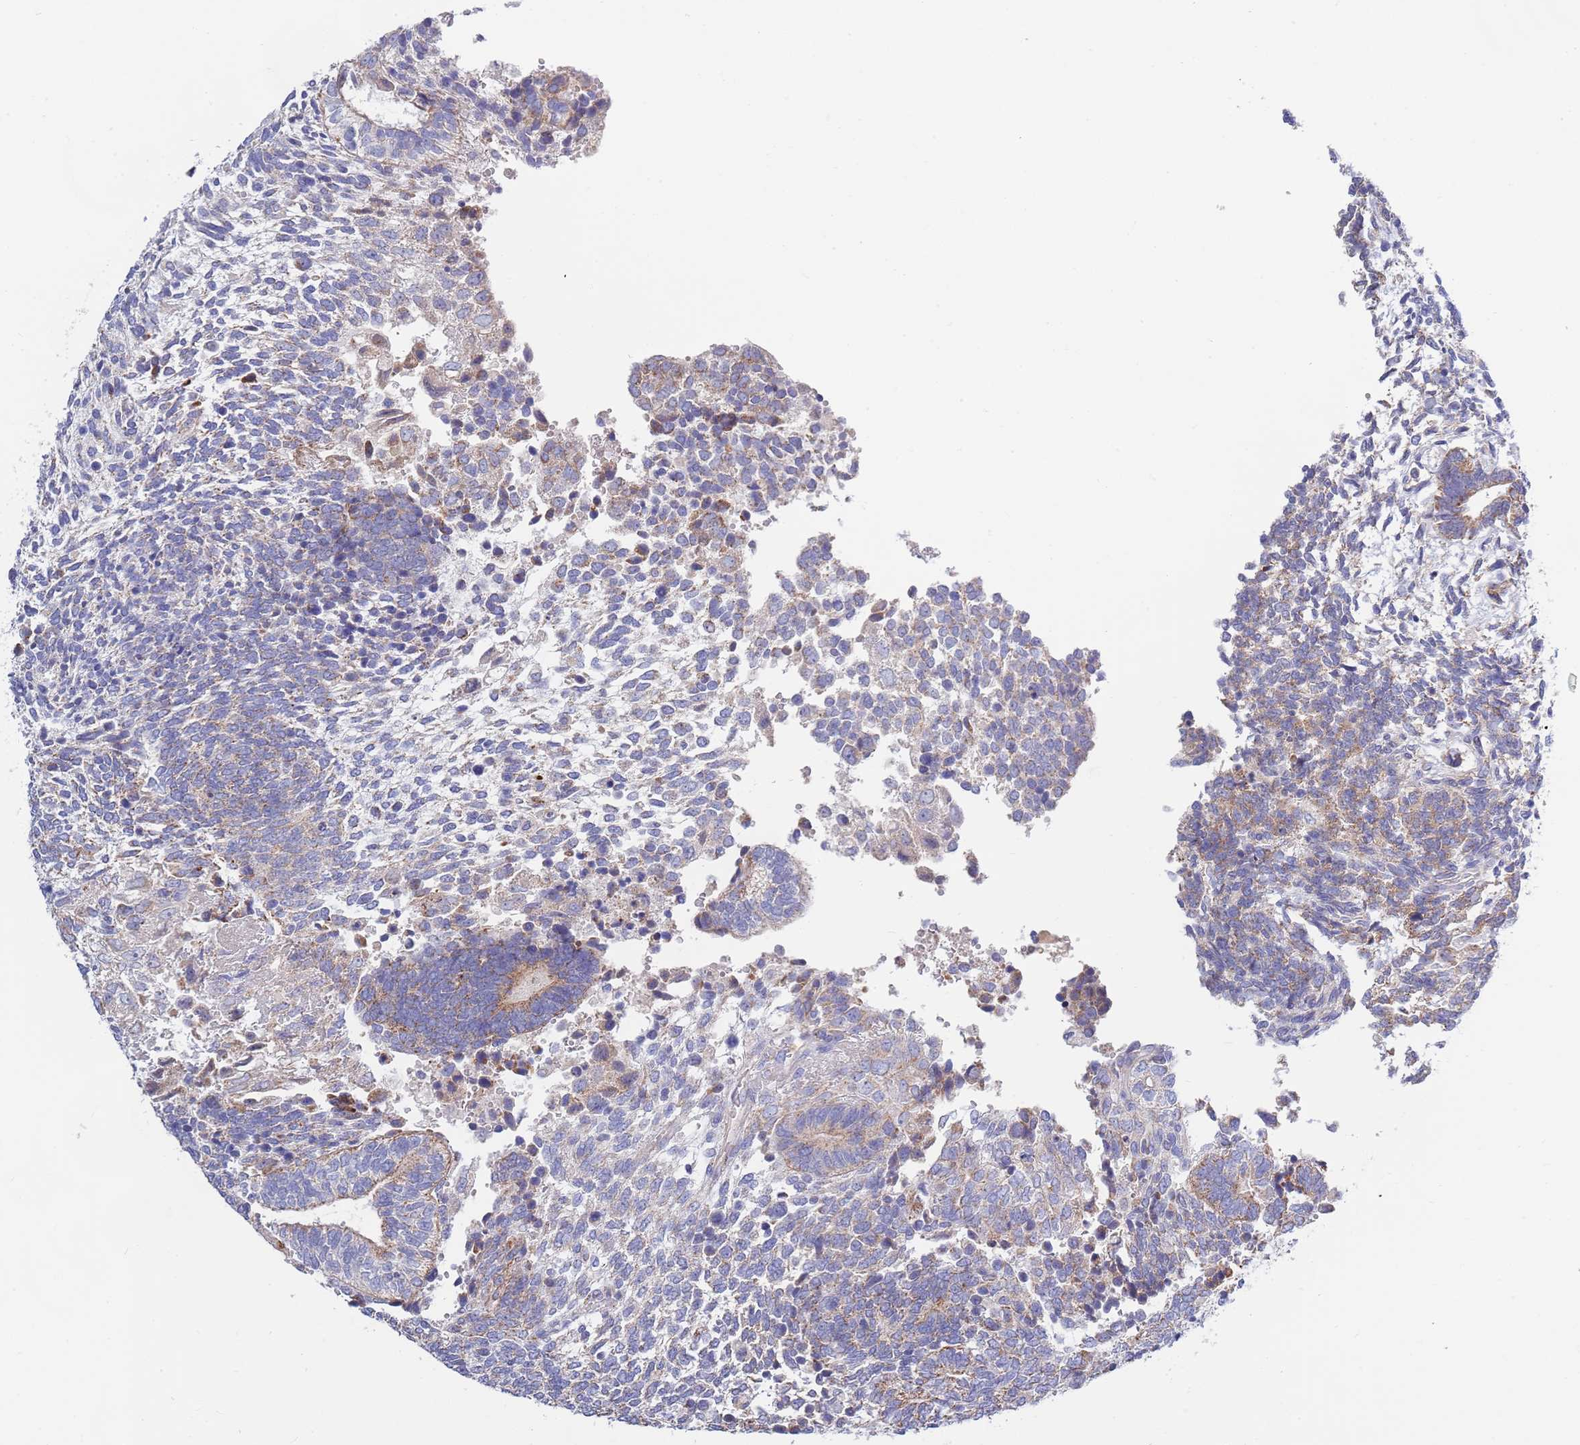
{"staining": {"intensity": "moderate", "quantity": "<25%", "location": "cytoplasmic/membranous"}, "tissue": "testis cancer", "cell_type": "Tumor cells", "image_type": "cancer", "snomed": [{"axis": "morphology", "description": "Carcinoma, Embryonal, NOS"}, {"axis": "topography", "description": "Testis"}], "caption": "Immunohistochemical staining of human testis cancer reveals low levels of moderate cytoplasmic/membranous protein expression in about <25% of tumor cells.", "gene": "EMC8", "patient": {"sex": "male", "age": 23}}